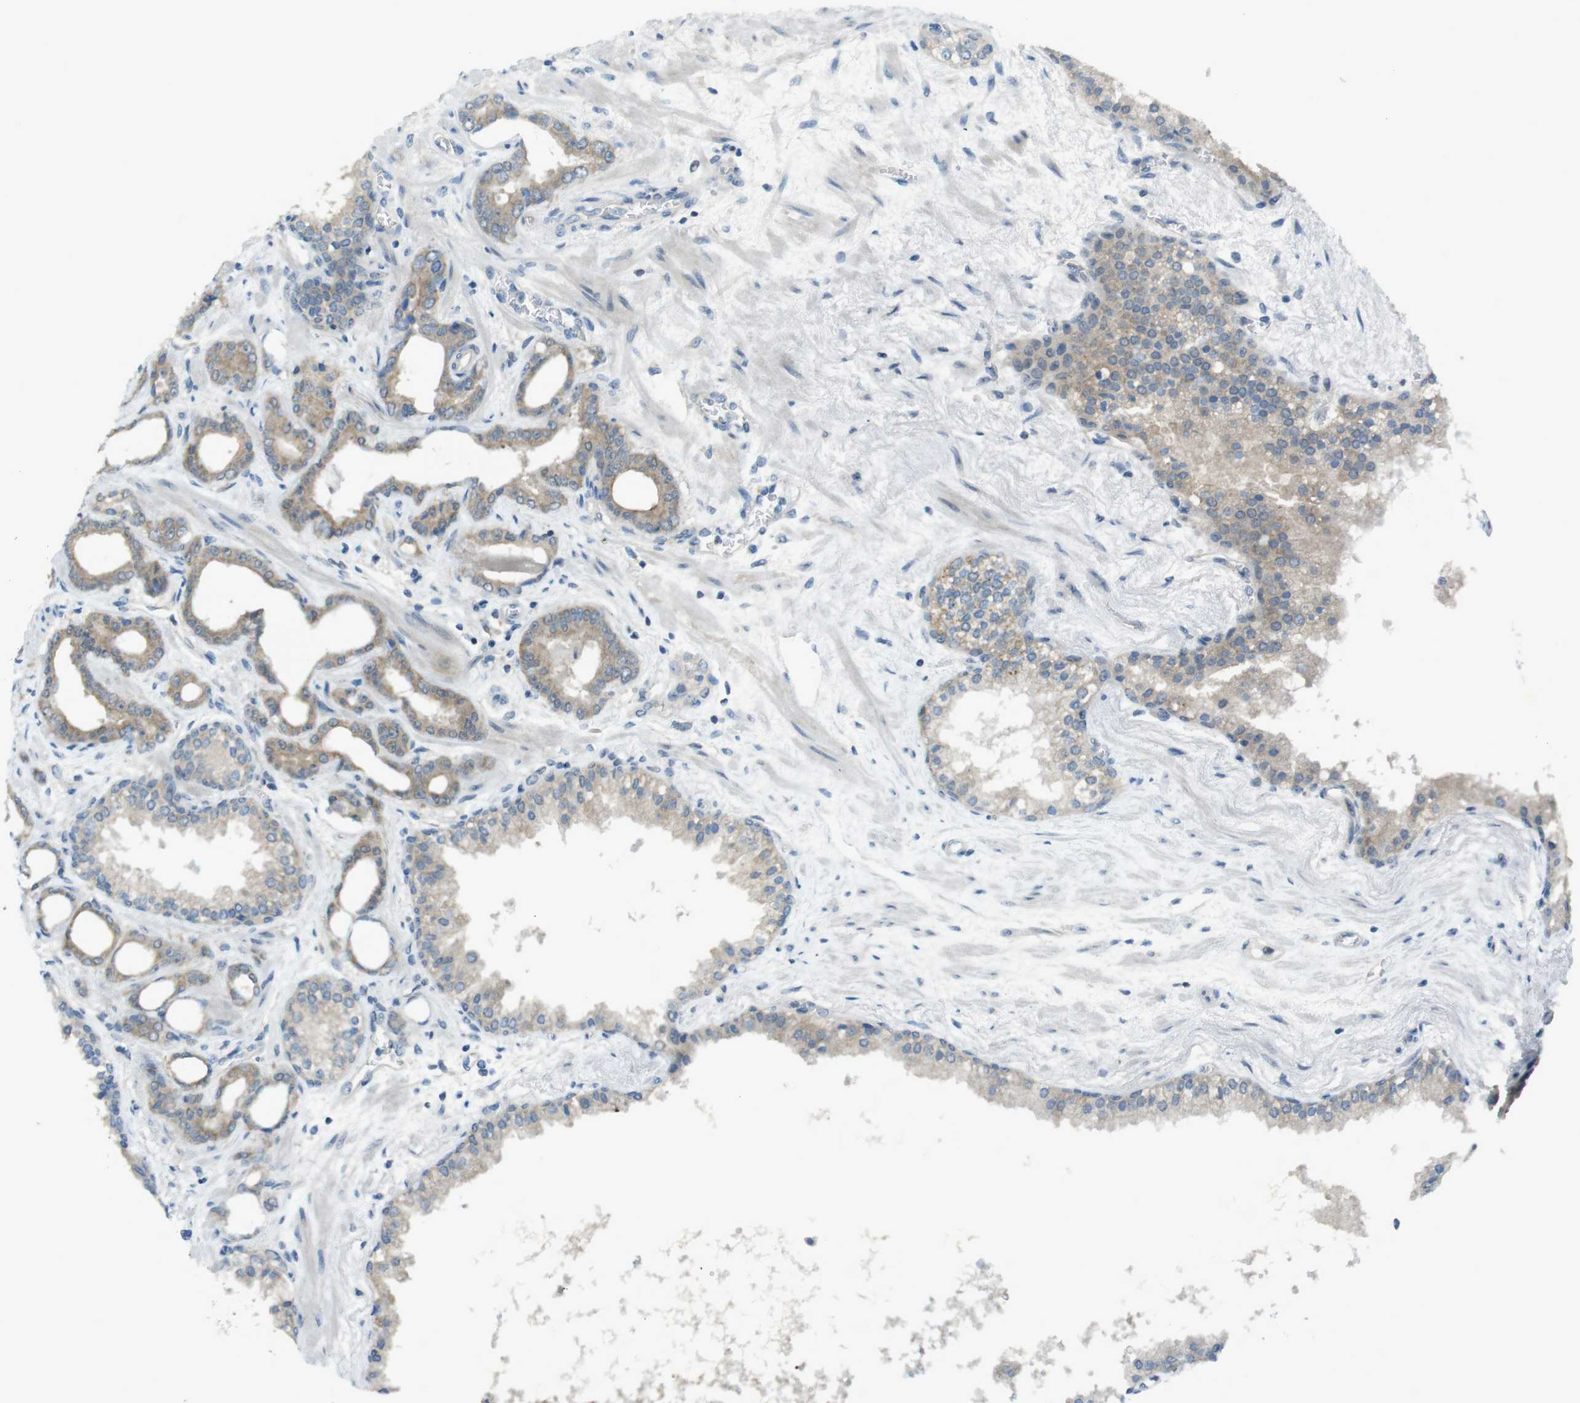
{"staining": {"intensity": "moderate", "quantity": ">75%", "location": "cytoplasmic/membranous"}, "tissue": "prostate cancer", "cell_type": "Tumor cells", "image_type": "cancer", "snomed": [{"axis": "morphology", "description": "Adenocarcinoma, Low grade"}, {"axis": "topography", "description": "Prostate"}], "caption": "Moderate cytoplasmic/membranous protein staining is appreciated in approximately >75% of tumor cells in prostate adenocarcinoma (low-grade).", "gene": "ZDHHC20", "patient": {"sex": "male", "age": 60}}